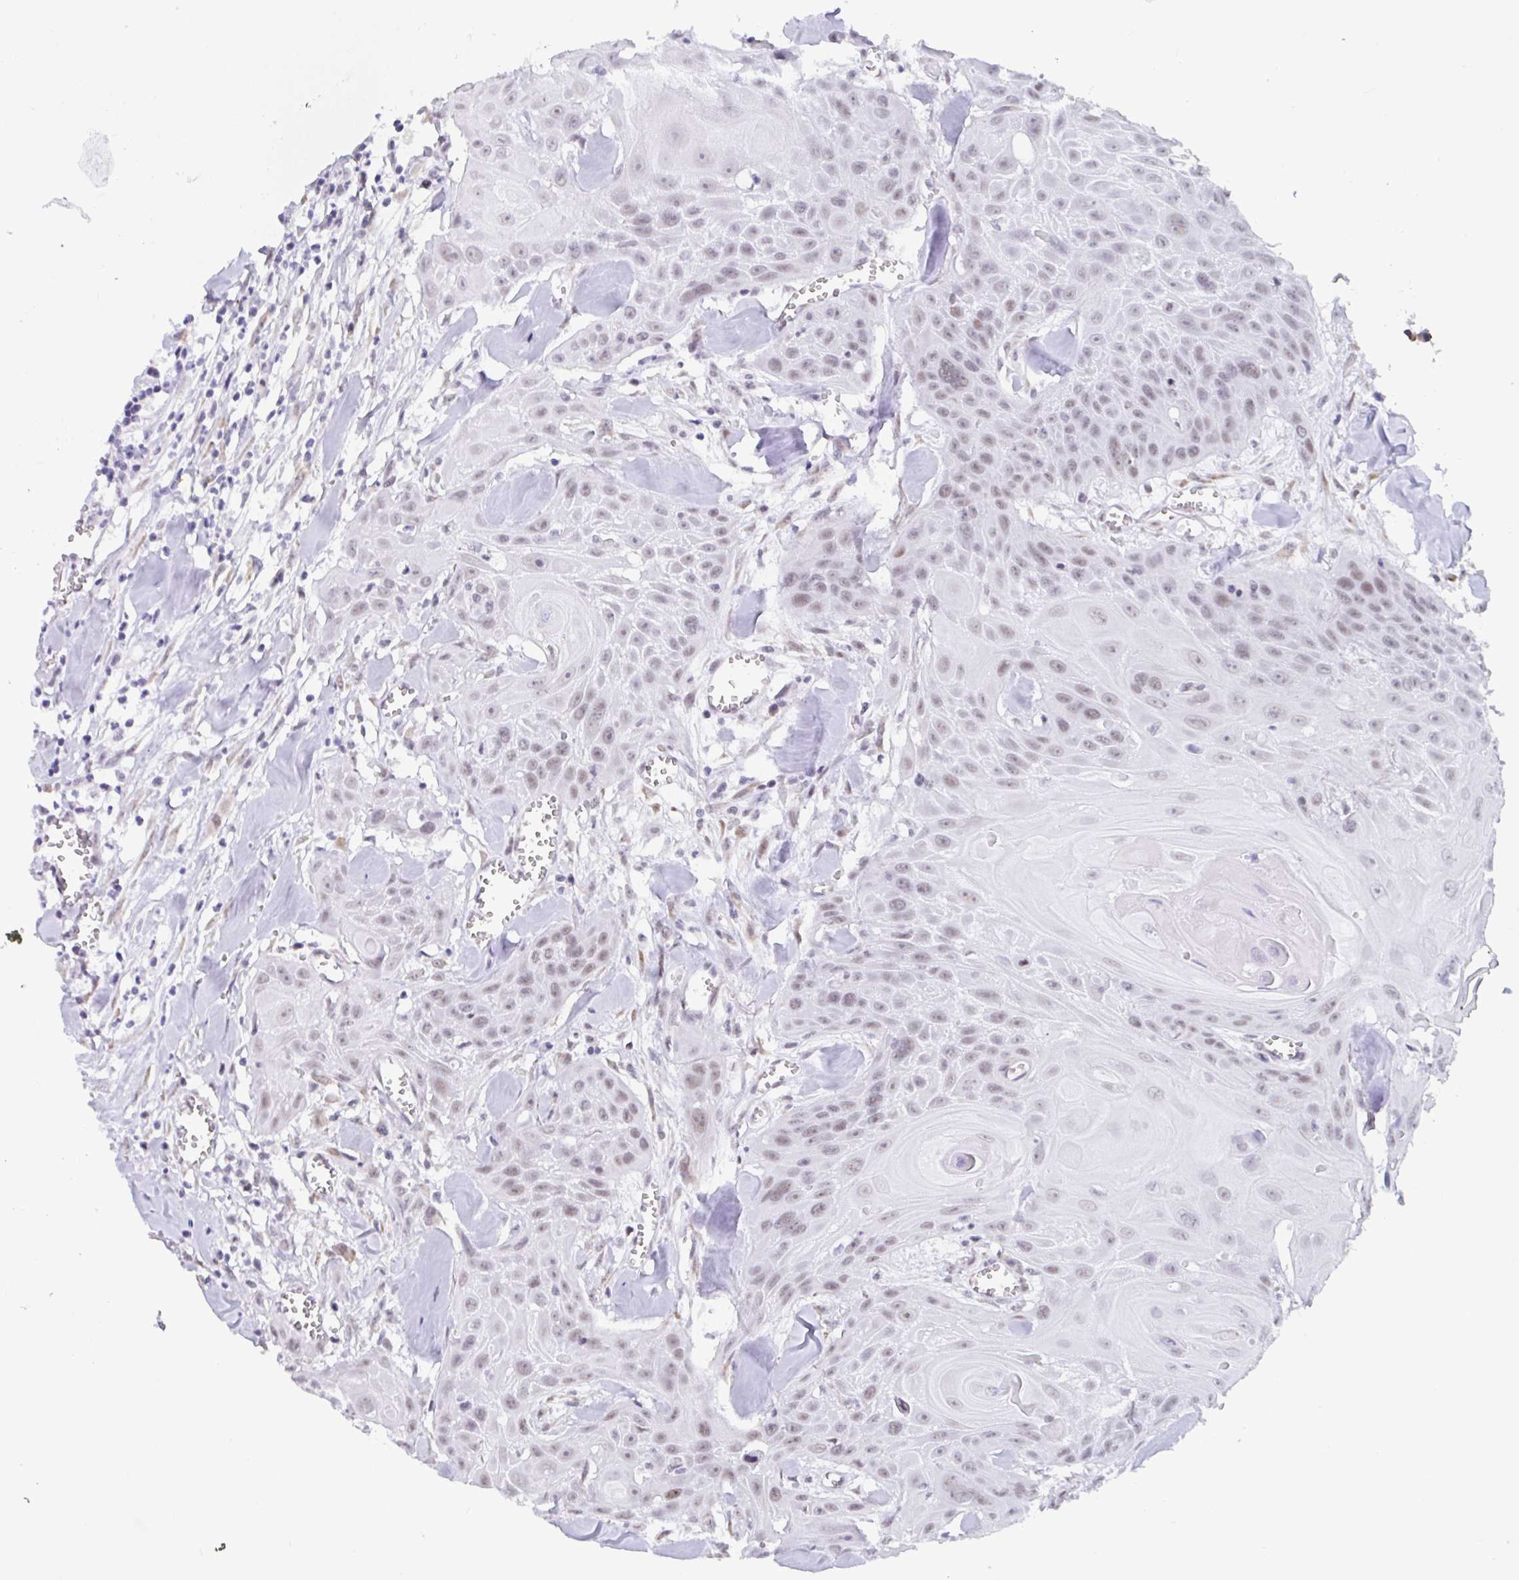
{"staining": {"intensity": "weak", "quantity": ">75%", "location": "nuclear"}, "tissue": "head and neck cancer", "cell_type": "Tumor cells", "image_type": "cancer", "snomed": [{"axis": "morphology", "description": "Squamous cell carcinoma, NOS"}, {"axis": "topography", "description": "Lymph node"}, {"axis": "topography", "description": "Salivary gland"}, {"axis": "topography", "description": "Head-Neck"}], "caption": "High-magnification brightfield microscopy of squamous cell carcinoma (head and neck) stained with DAB (3,3'-diaminobenzidine) (brown) and counterstained with hematoxylin (blue). tumor cells exhibit weak nuclear expression is identified in about>75% of cells. The staining is performed using DAB (3,3'-diaminobenzidine) brown chromogen to label protein expression. The nuclei are counter-stained blue using hematoxylin.", "gene": "WDR72", "patient": {"sex": "female", "age": 74}}